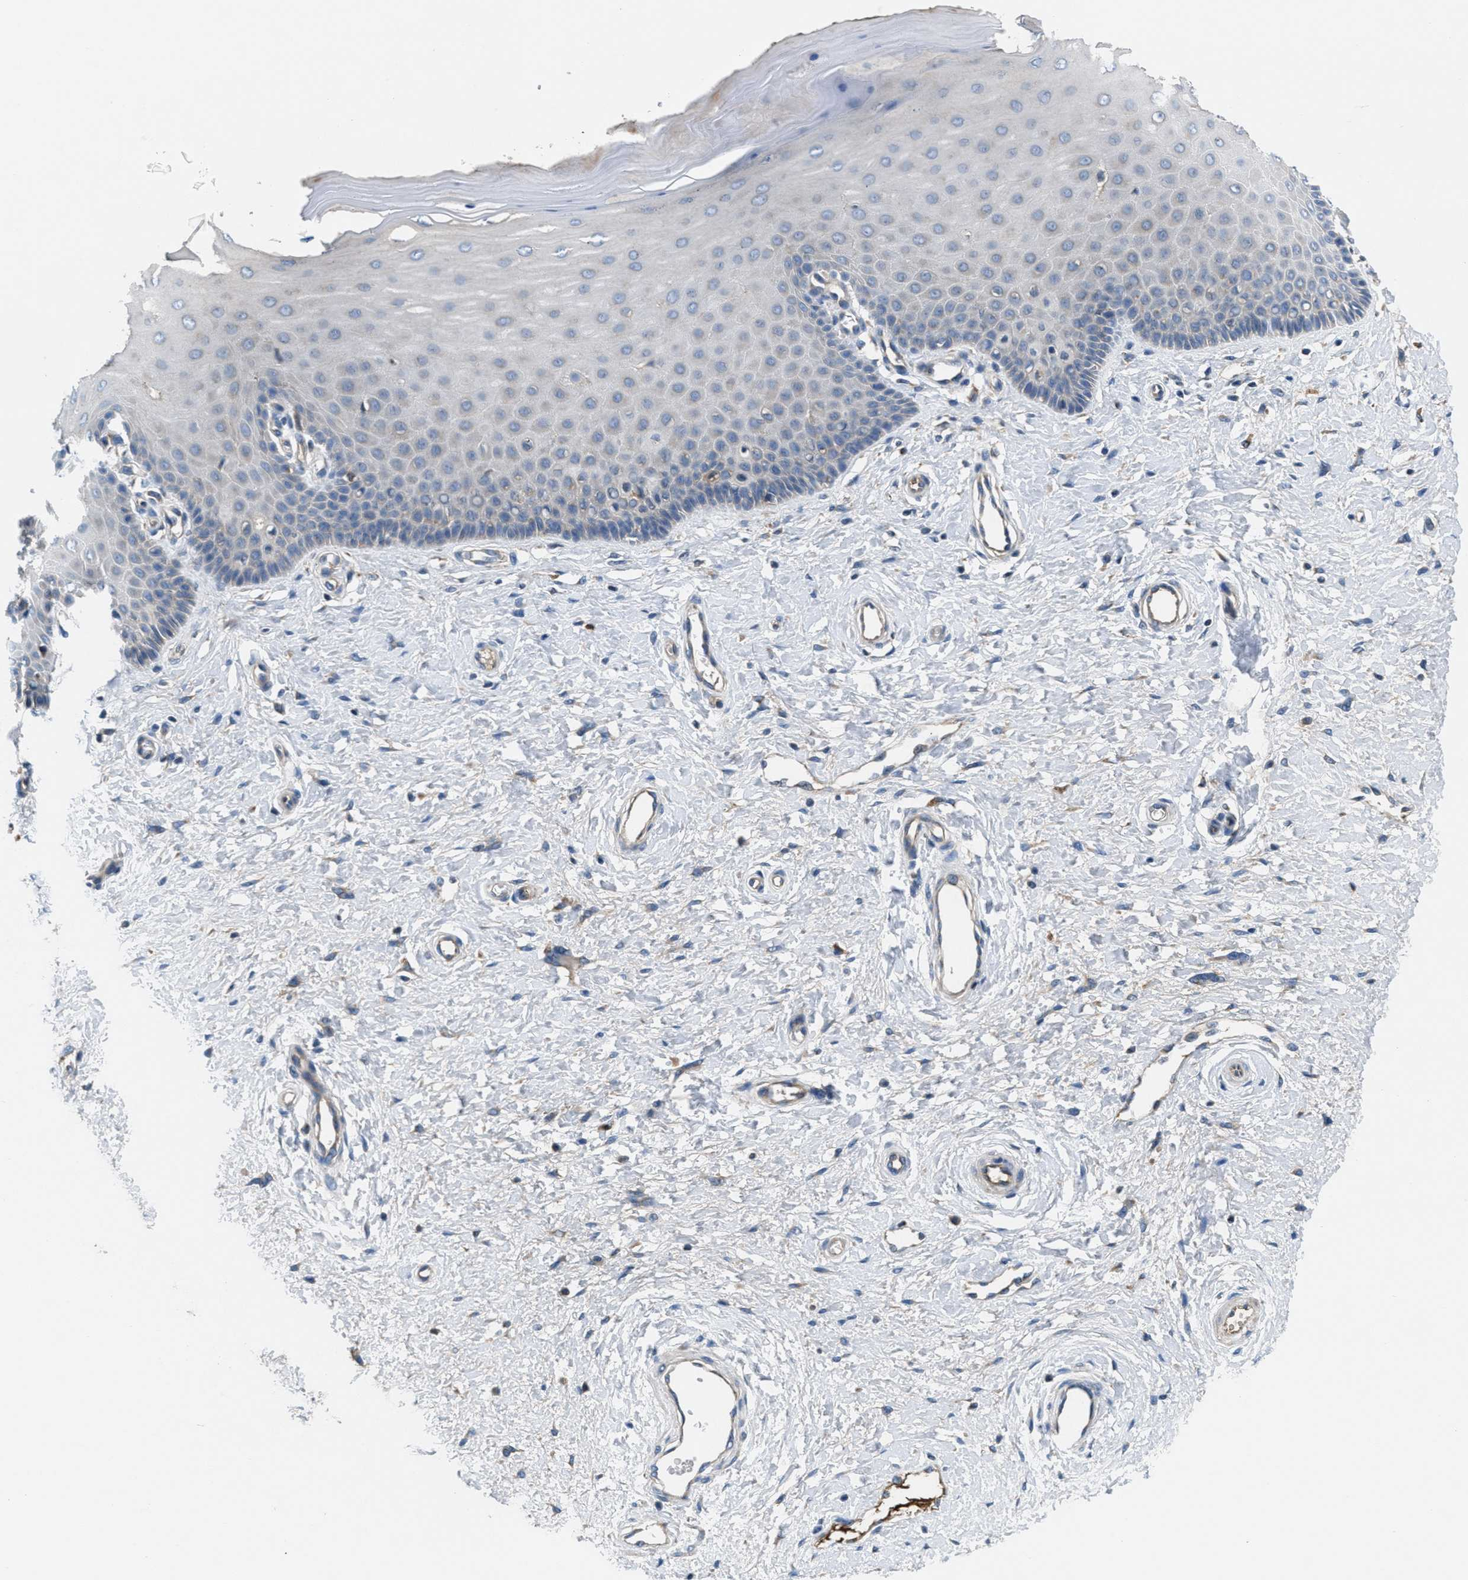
{"staining": {"intensity": "weak", "quantity": "25%-75%", "location": "cytoplasmic/membranous"}, "tissue": "cervix", "cell_type": "Glandular cells", "image_type": "normal", "snomed": [{"axis": "morphology", "description": "Normal tissue, NOS"}, {"axis": "topography", "description": "Cervix"}], "caption": "A brown stain highlights weak cytoplasmic/membranous expression of a protein in glandular cells of unremarkable cervix.", "gene": "GALK1", "patient": {"sex": "female", "age": 55}}